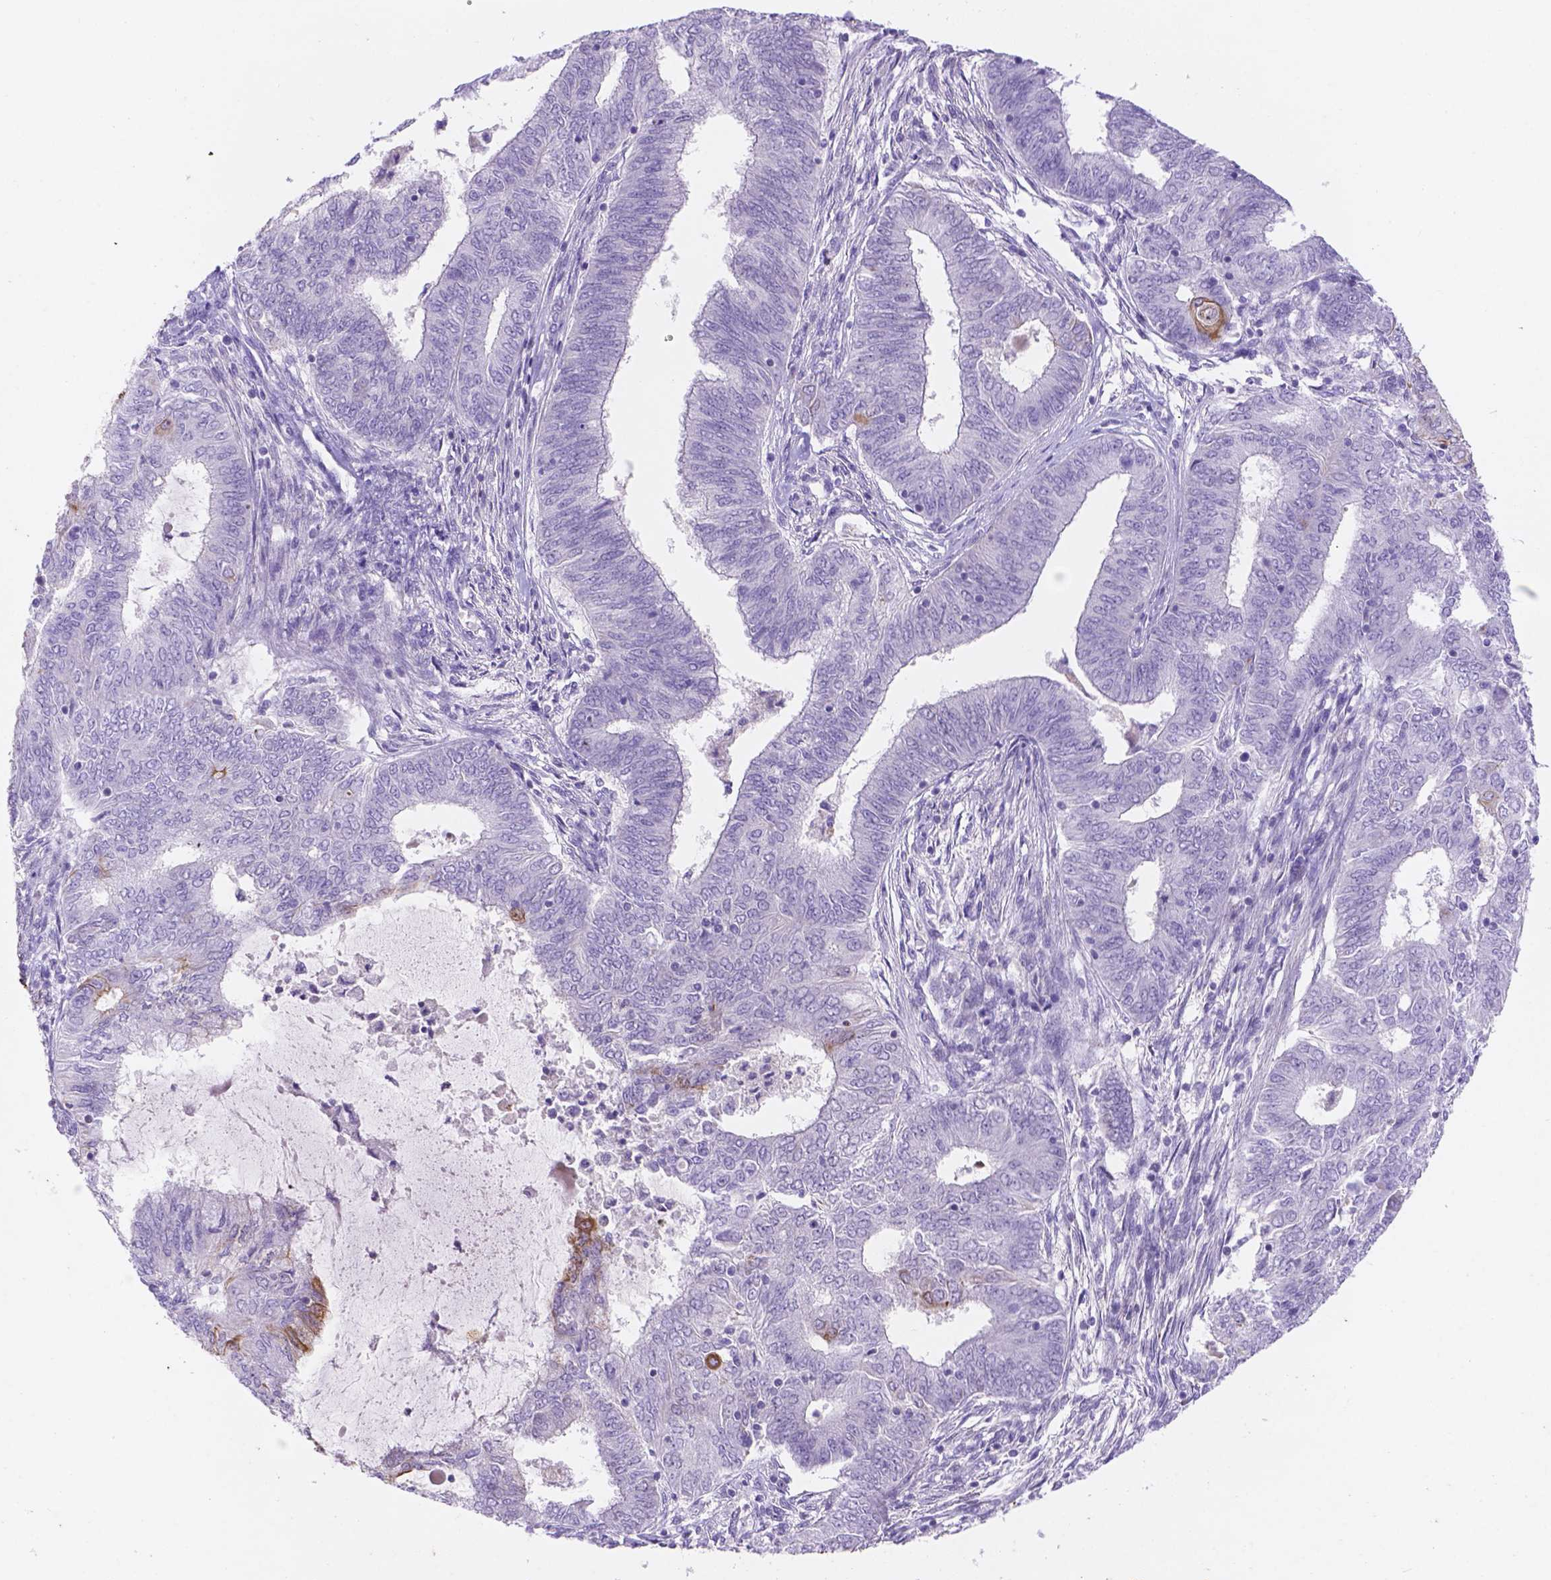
{"staining": {"intensity": "moderate", "quantity": "<25%", "location": "cytoplasmic/membranous"}, "tissue": "endometrial cancer", "cell_type": "Tumor cells", "image_type": "cancer", "snomed": [{"axis": "morphology", "description": "Adenocarcinoma, NOS"}, {"axis": "topography", "description": "Endometrium"}], "caption": "Protein staining of endometrial cancer tissue shows moderate cytoplasmic/membranous expression in approximately <25% of tumor cells.", "gene": "DMWD", "patient": {"sex": "female", "age": 62}}